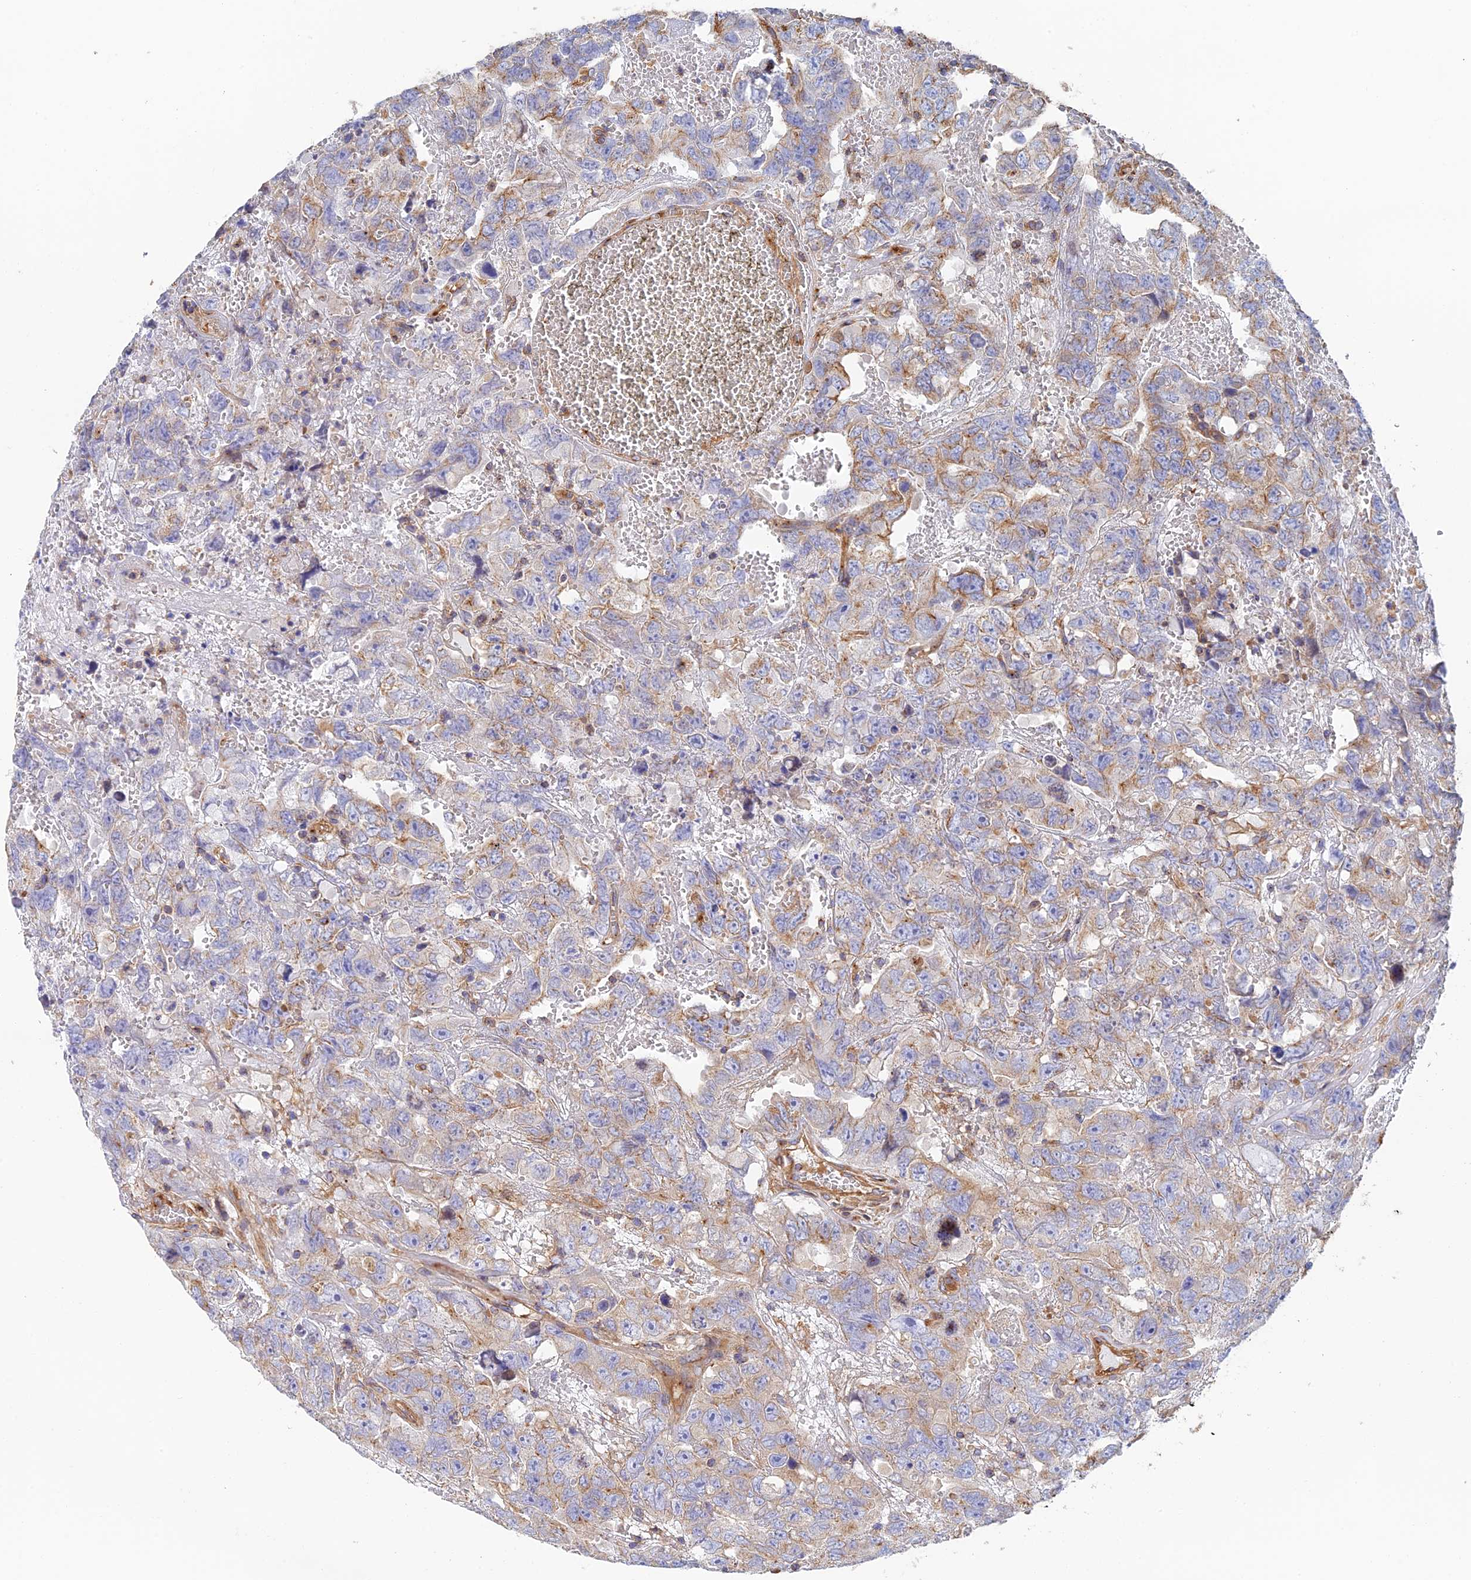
{"staining": {"intensity": "moderate", "quantity": "<25%", "location": "cytoplasmic/membranous"}, "tissue": "testis cancer", "cell_type": "Tumor cells", "image_type": "cancer", "snomed": [{"axis": "morphology", "description": "Carcinoma, Embryonal, NOS"}, {"axis": "topography", "description": "Testis"}], "caption": "DAB immunohistochemical staining of testis embryonal carcinoma exhibits moderate cytoplasmic/membranous protein positivity in approximately <25% of tumor cells. The staining was performed using DAB (3,3'-diaminobenzidine) to visualize the protein expression in brown, while the nuclei were stained in blue with hematoxylin (Magnification: 20x).", "gene": "DCTN2", "patient": {"sex": "male", "age": 45}}